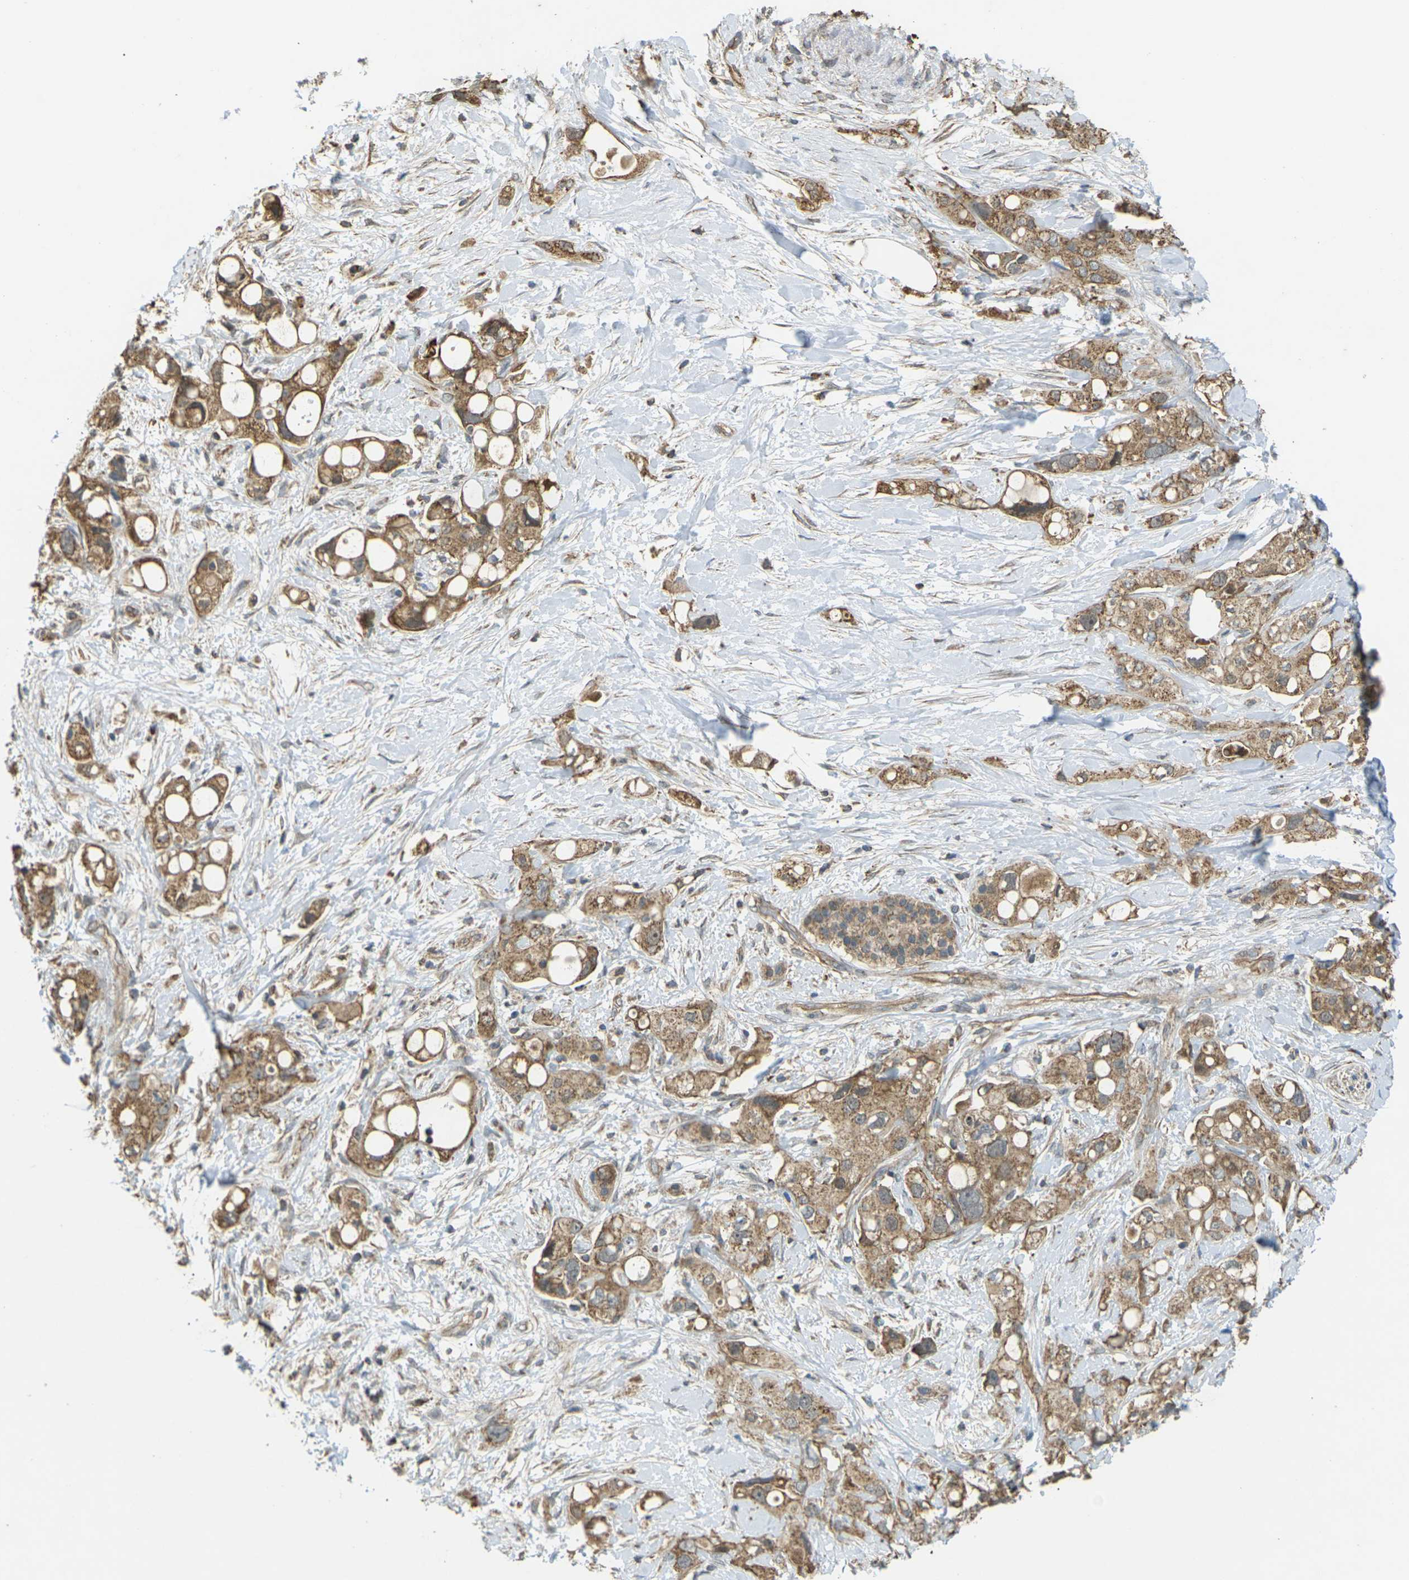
{"staining": {"intensity": "moderate", "quantity": ">75%", "location": "cytoplasmic/membranous"}, "tissue": "pancreatic cancer", "cell_type": "Tumor cells", "image_type": "cancer", "snomed": [{"axis": "morphology", "description": "Adenocarcinoma, NOS"}, {"axis": "topography", "description": "Pancreas"}], "caption": "Pancreatic adenocarcinoma was stained to show a protein in brown. There is medium levels of moderate cytoplasmic/membranous positivity in approximately >75% of tumor cells. (Stains: DAB in brown, nuclei in blue, Microscopy: brightfield microscopy at high magnification).", "gene": "KSR1", "patient": {"sex": "female", "age": 56}}